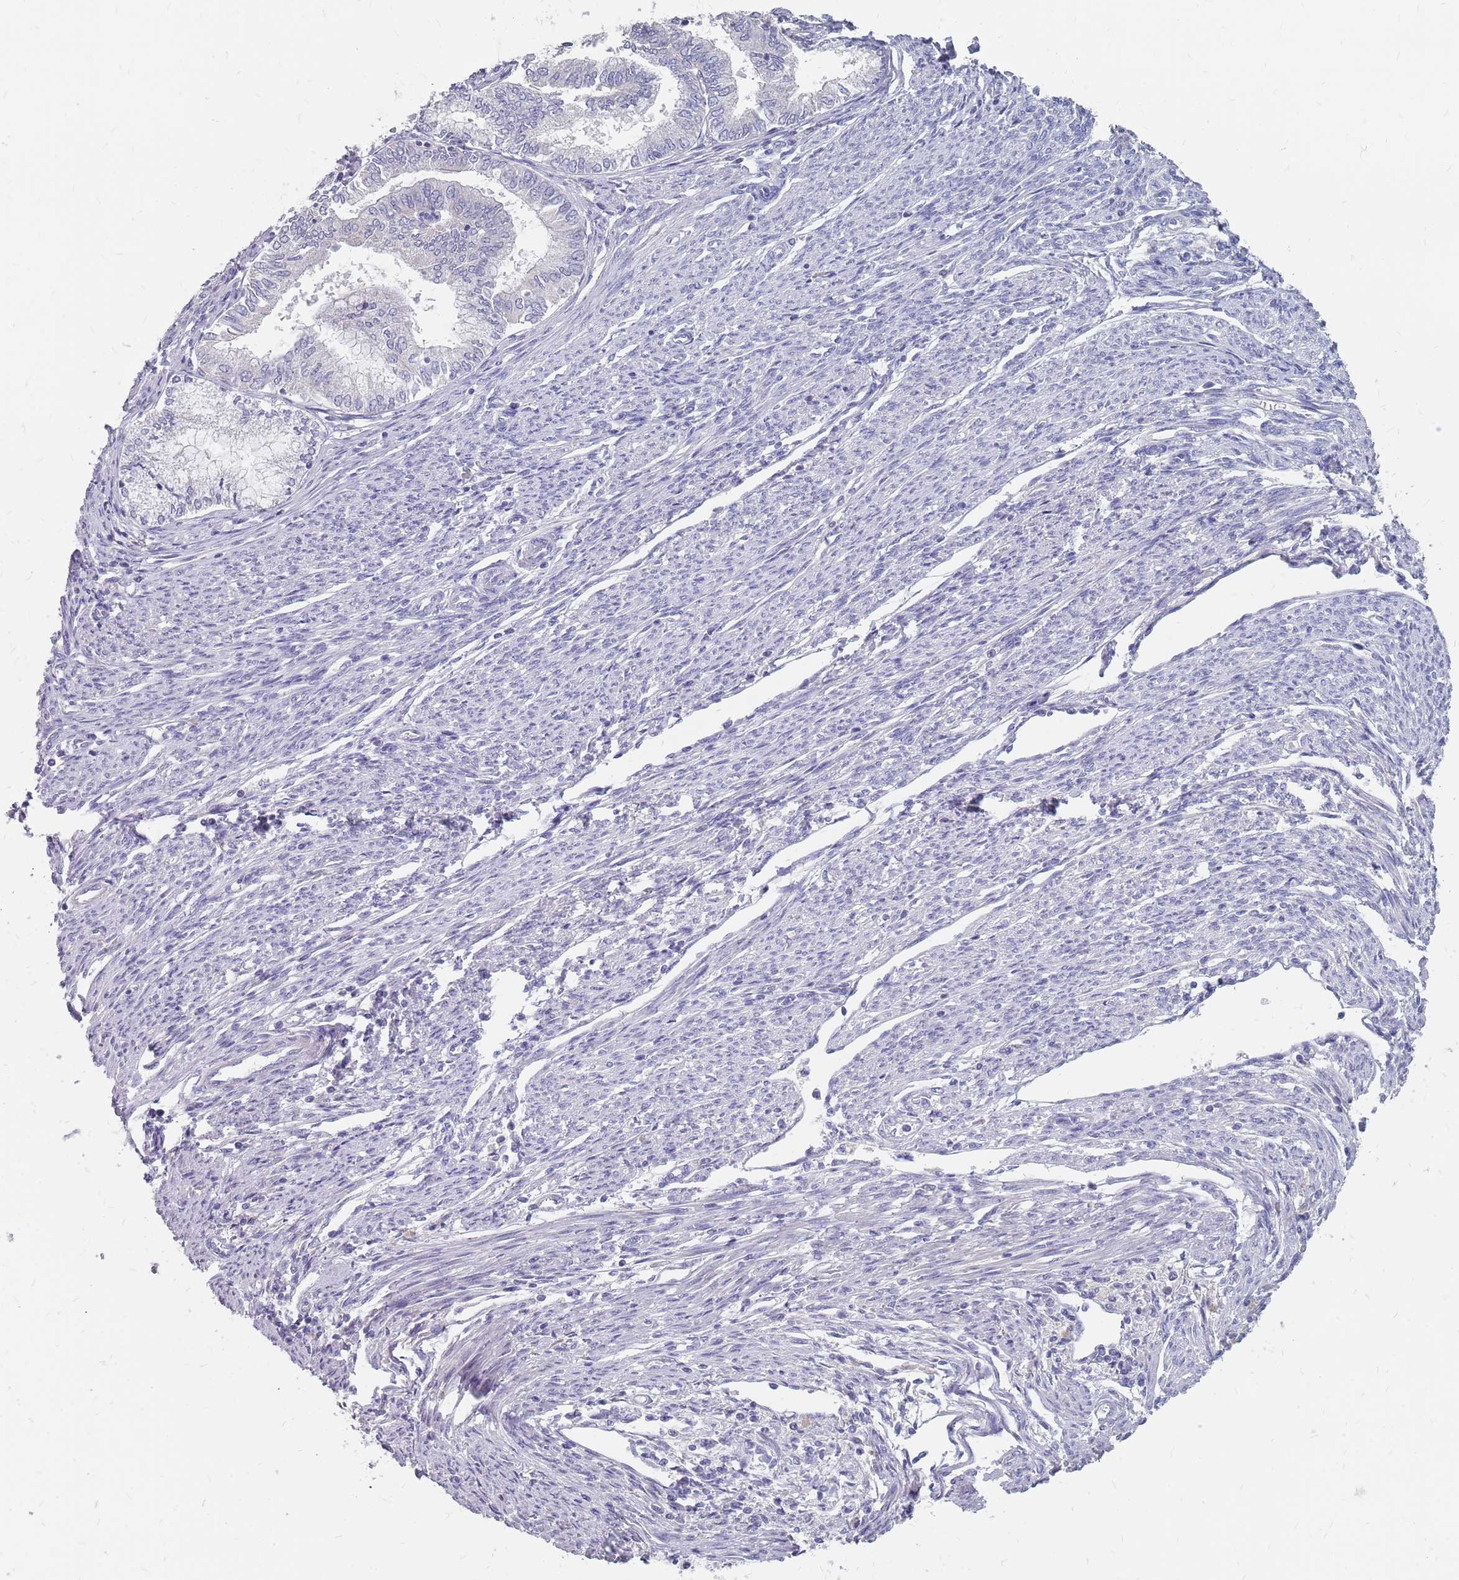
{"staining": {"intensity": "negative", "quantity": "none", "location": "none"}, "tissue": "endometrial cancer", "cell_type": "Tumor cells", "image_type": "cancer", "snomed": [{"axis": "morphology", "description": "Adenocarcinoma, NOS"}, {"axis": "topography", "description": "Endometrium"}], "caption": "Immunohistochemistry micrograph of neoplastic tissue: endometrial cancer stained with DAB (3,3'-diaminobenzidine) demonstrates no significant protein staining in tumor cells.", "gene": "CMTR2", "patient": {"sex": "female", "age": 79}}